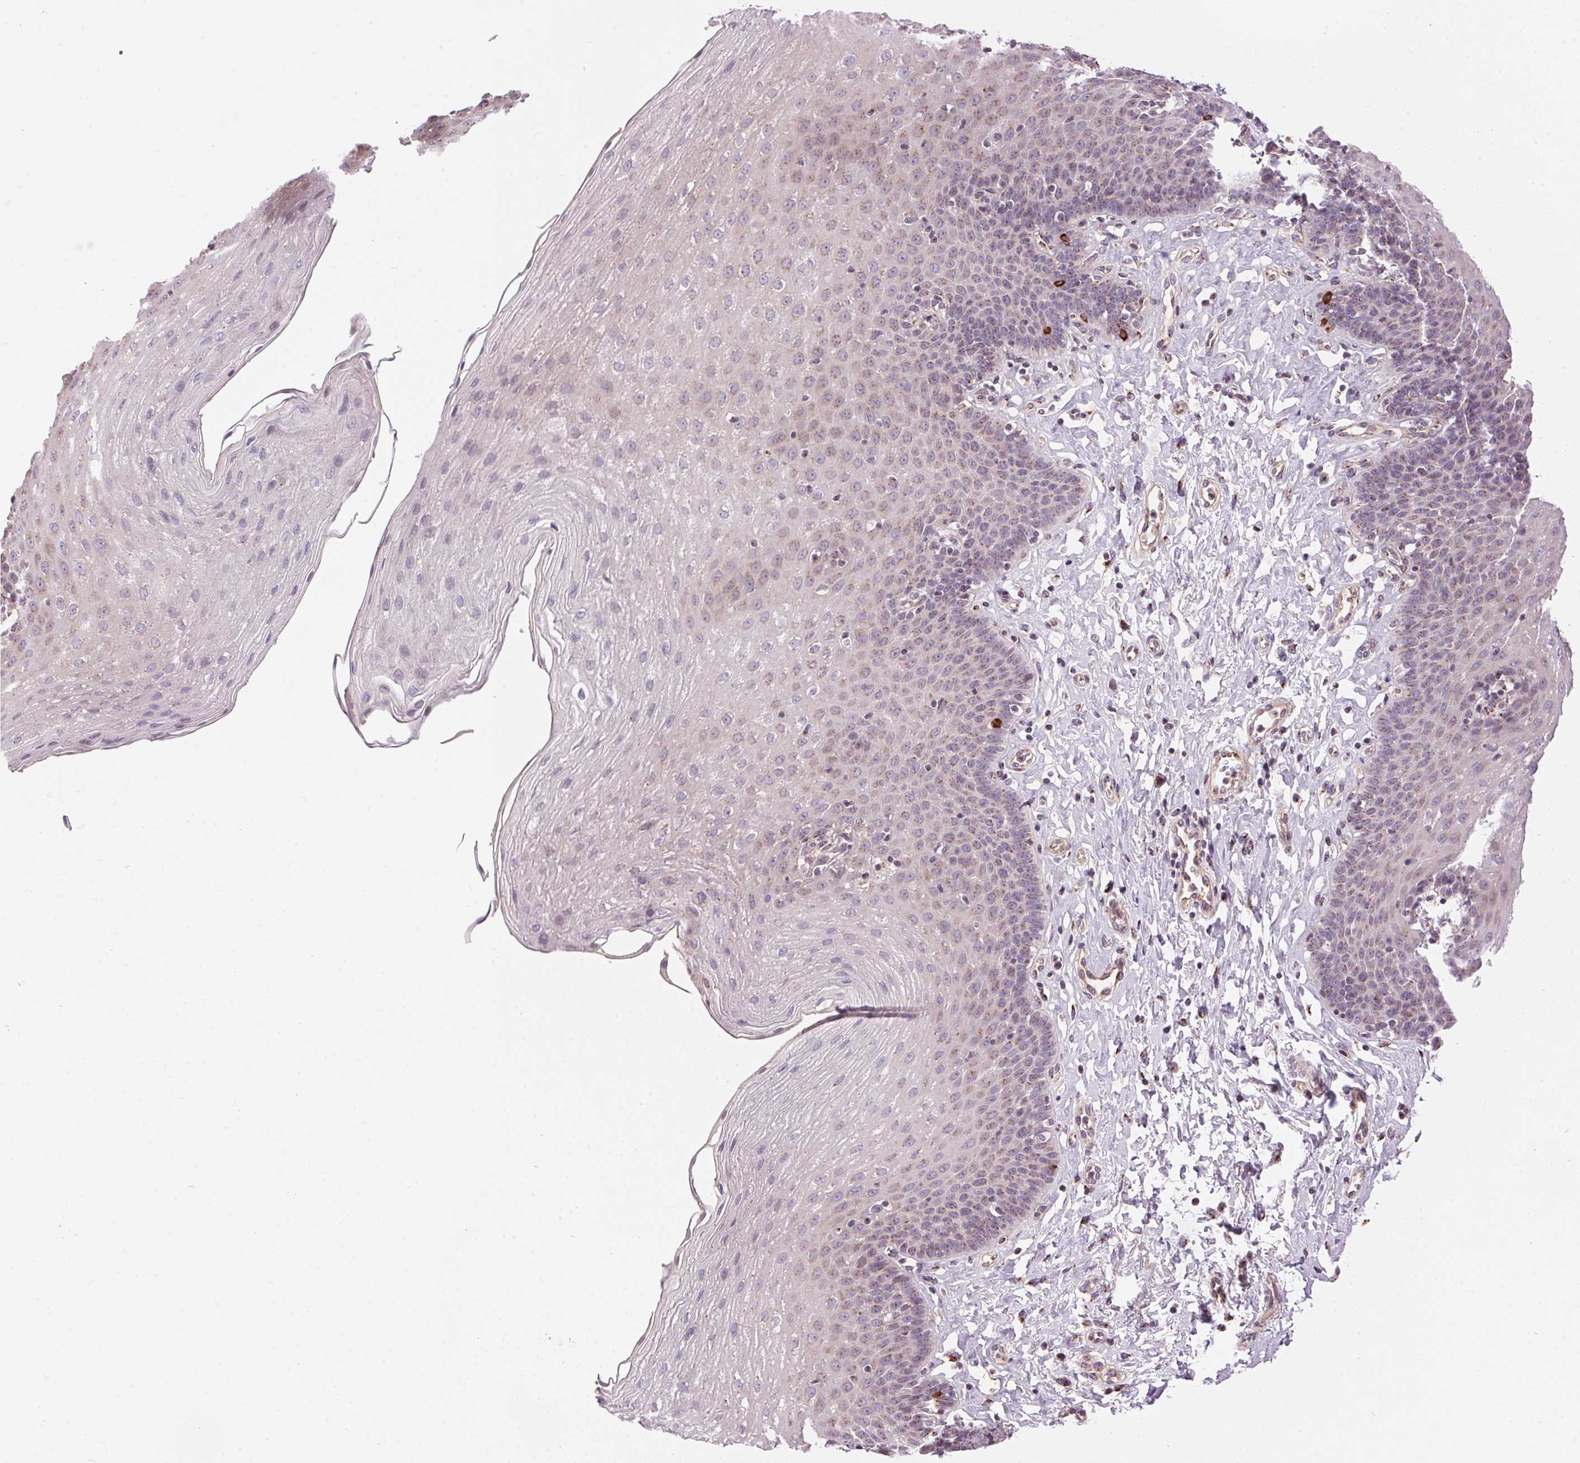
{"staining": {"intensity": "weak", "quantity": "<25%", "location": "cytoplasmic/membranous"}, "tissue": "esophagus", "cell_type": "Squamous epithelial cells", "image_type": "normal", "snomed": [{"axis": "morphology", "description": "Normal tissue, NOS"}, {"axis": "topography", "description": "Esophagus"}], "caption": "A histopathology image of esophagus stained for a protein shows no brown staining in squamous epithelial cells.", "gene": "GOLPH3", "patient": {"sex": "female", "age": 81}}